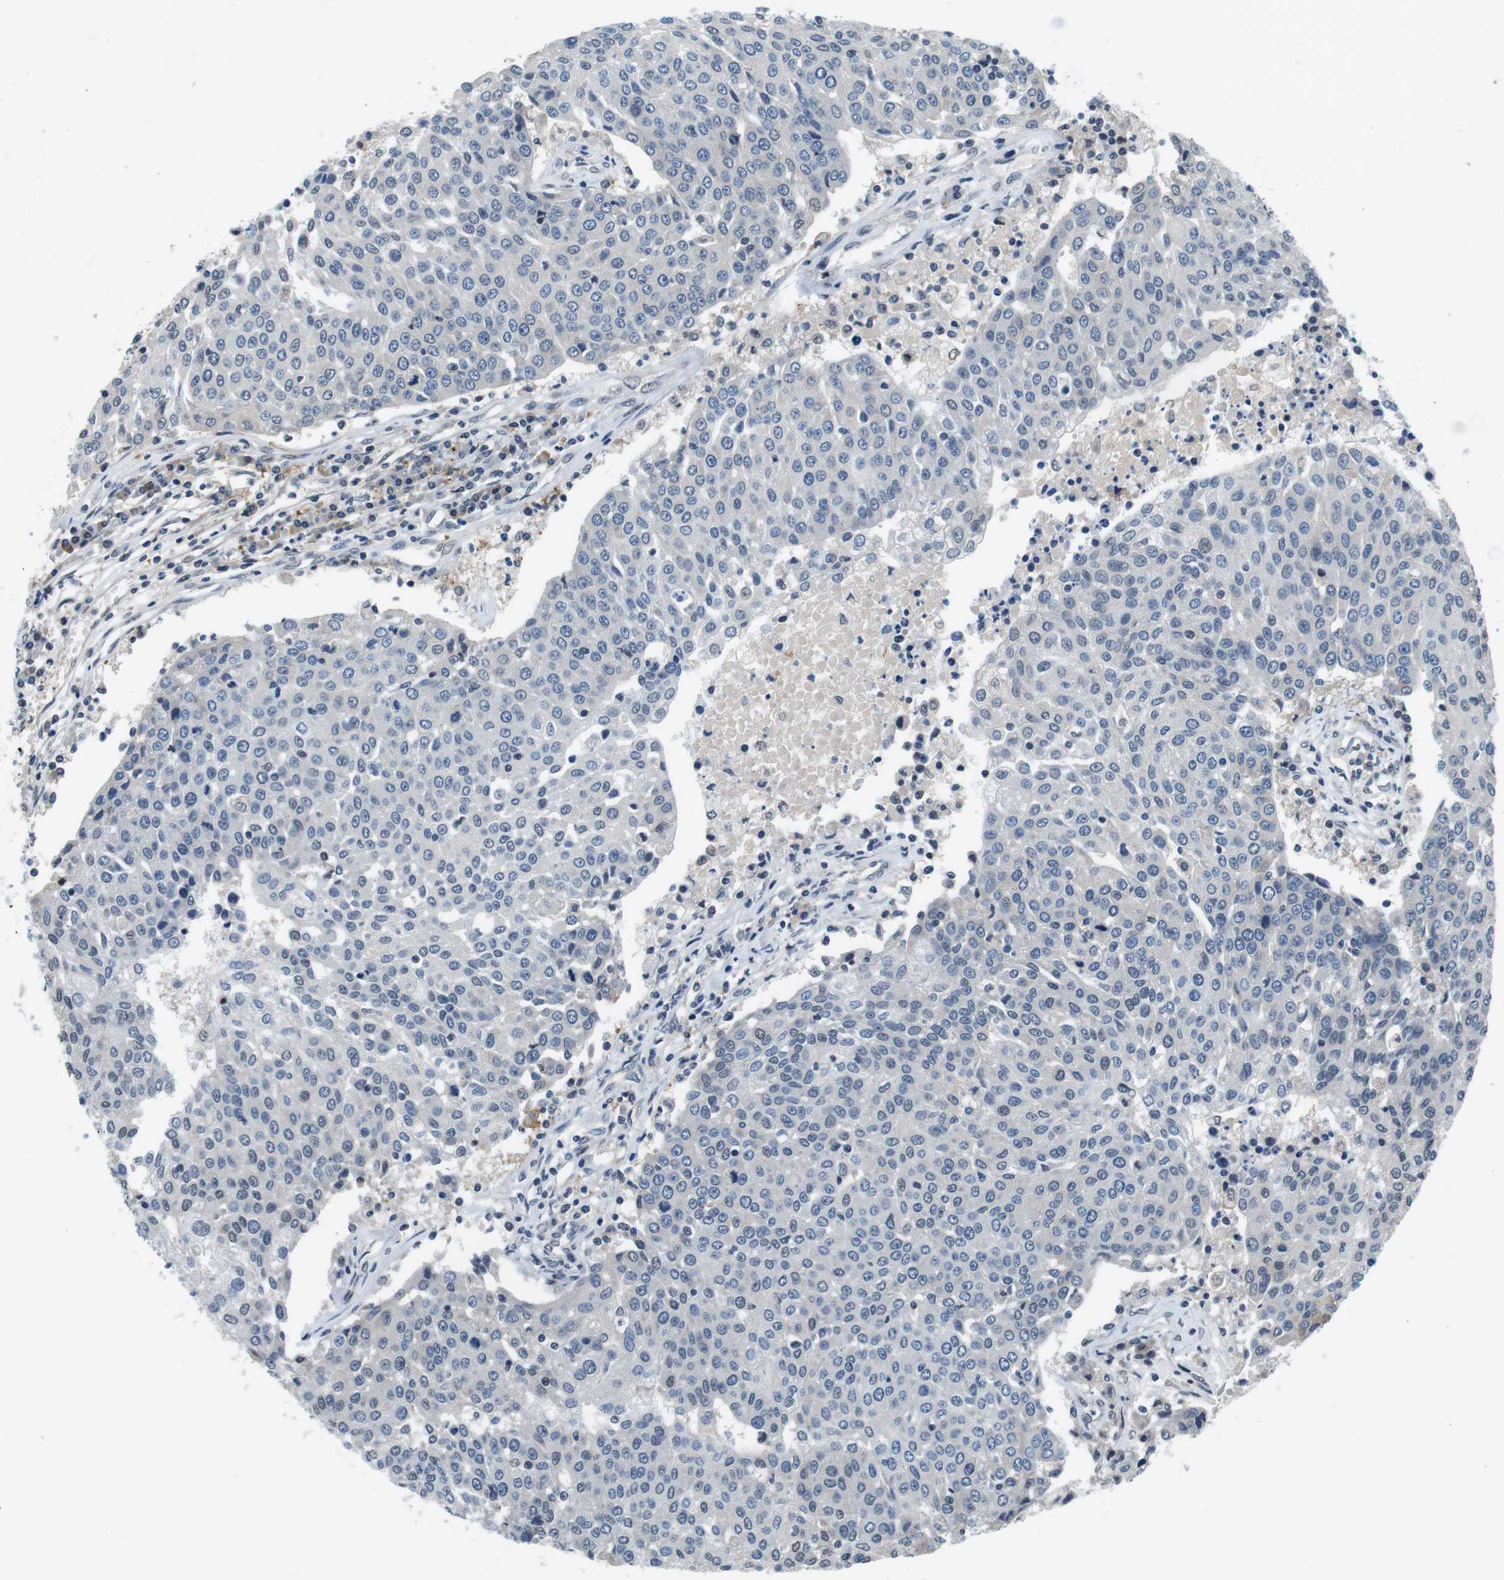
{"staining": {"intensity": "negative", "quantity": "none", "location": "none"}, "tissue": "urothelial cancer", "cell_type": "Tumor cells", "image_type": "cancer", "snomed": [{"axis": "morphology", "description": "Urothelial carcinoma, High grade"}, {"axis": "topography", "description": "Urinary bladder"}], "caption": "A high-resolution photomicrograph shows IHC staining of urothelial cancer, which shows no significant positivity in tumor cells.", "gene": "CD163L1", "patient": {"sex": "female", "age": 85}}